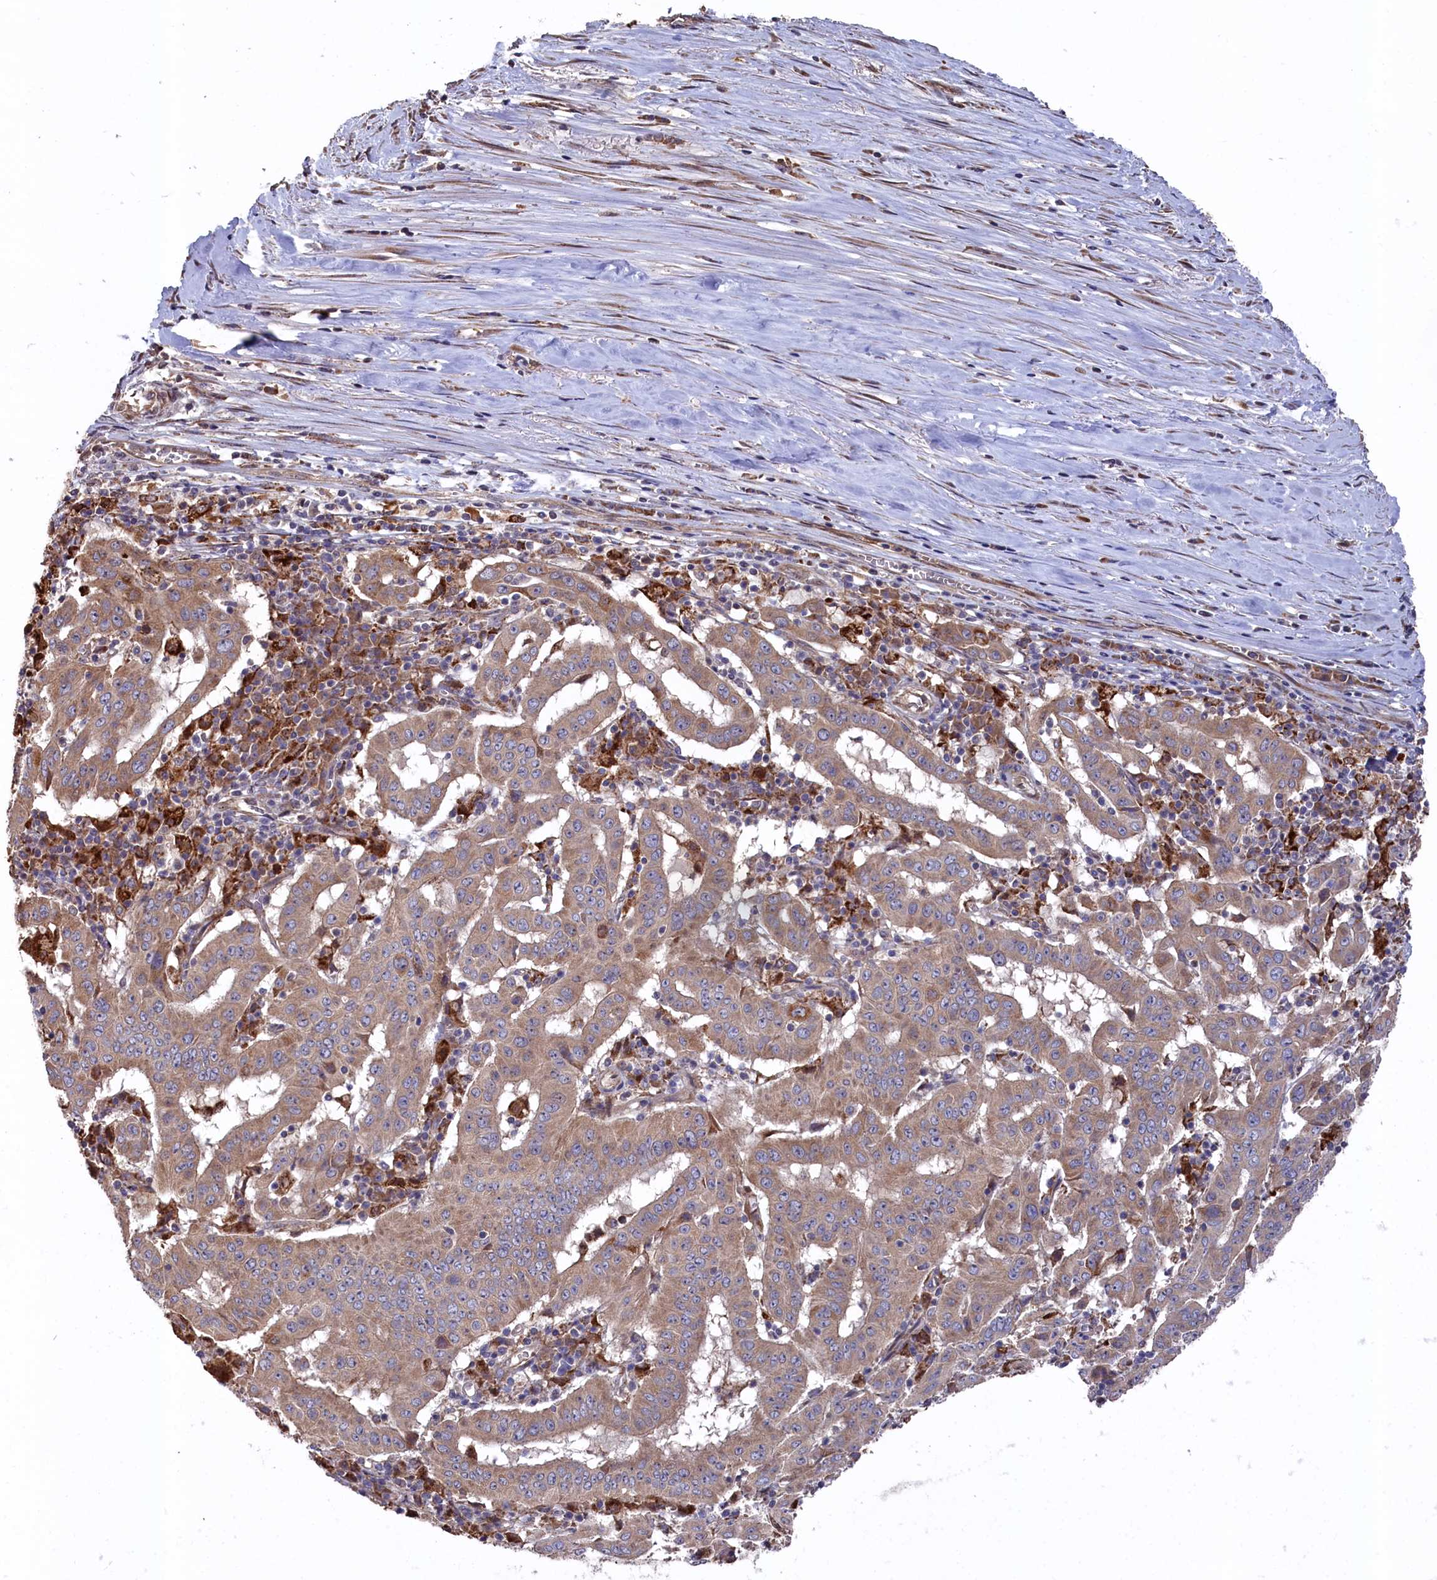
{"staining": {"intensity": "weak", "quantity": ">75%", "location": "cytoplasmic/membranous"}, "tissue": "pancreatic cancer", "cell_type": "Tumor cells", "image_type": "cancer", "snomed": [{"axis": "morphology", "description": "Adenocarcinoma, NOS"}, {"axis": "topography", "description": "Pancreas"}], "caption": "High-power microscopy captured an immunohistochemistry histopathology image of pancreatic cancer (adenocarcinoma), revealing weak cytoplasmic/membranous positivity in about >75% of tumor cells.", "gene": "SLC12A4", "patient": {"sex": "male", "age": 63}}